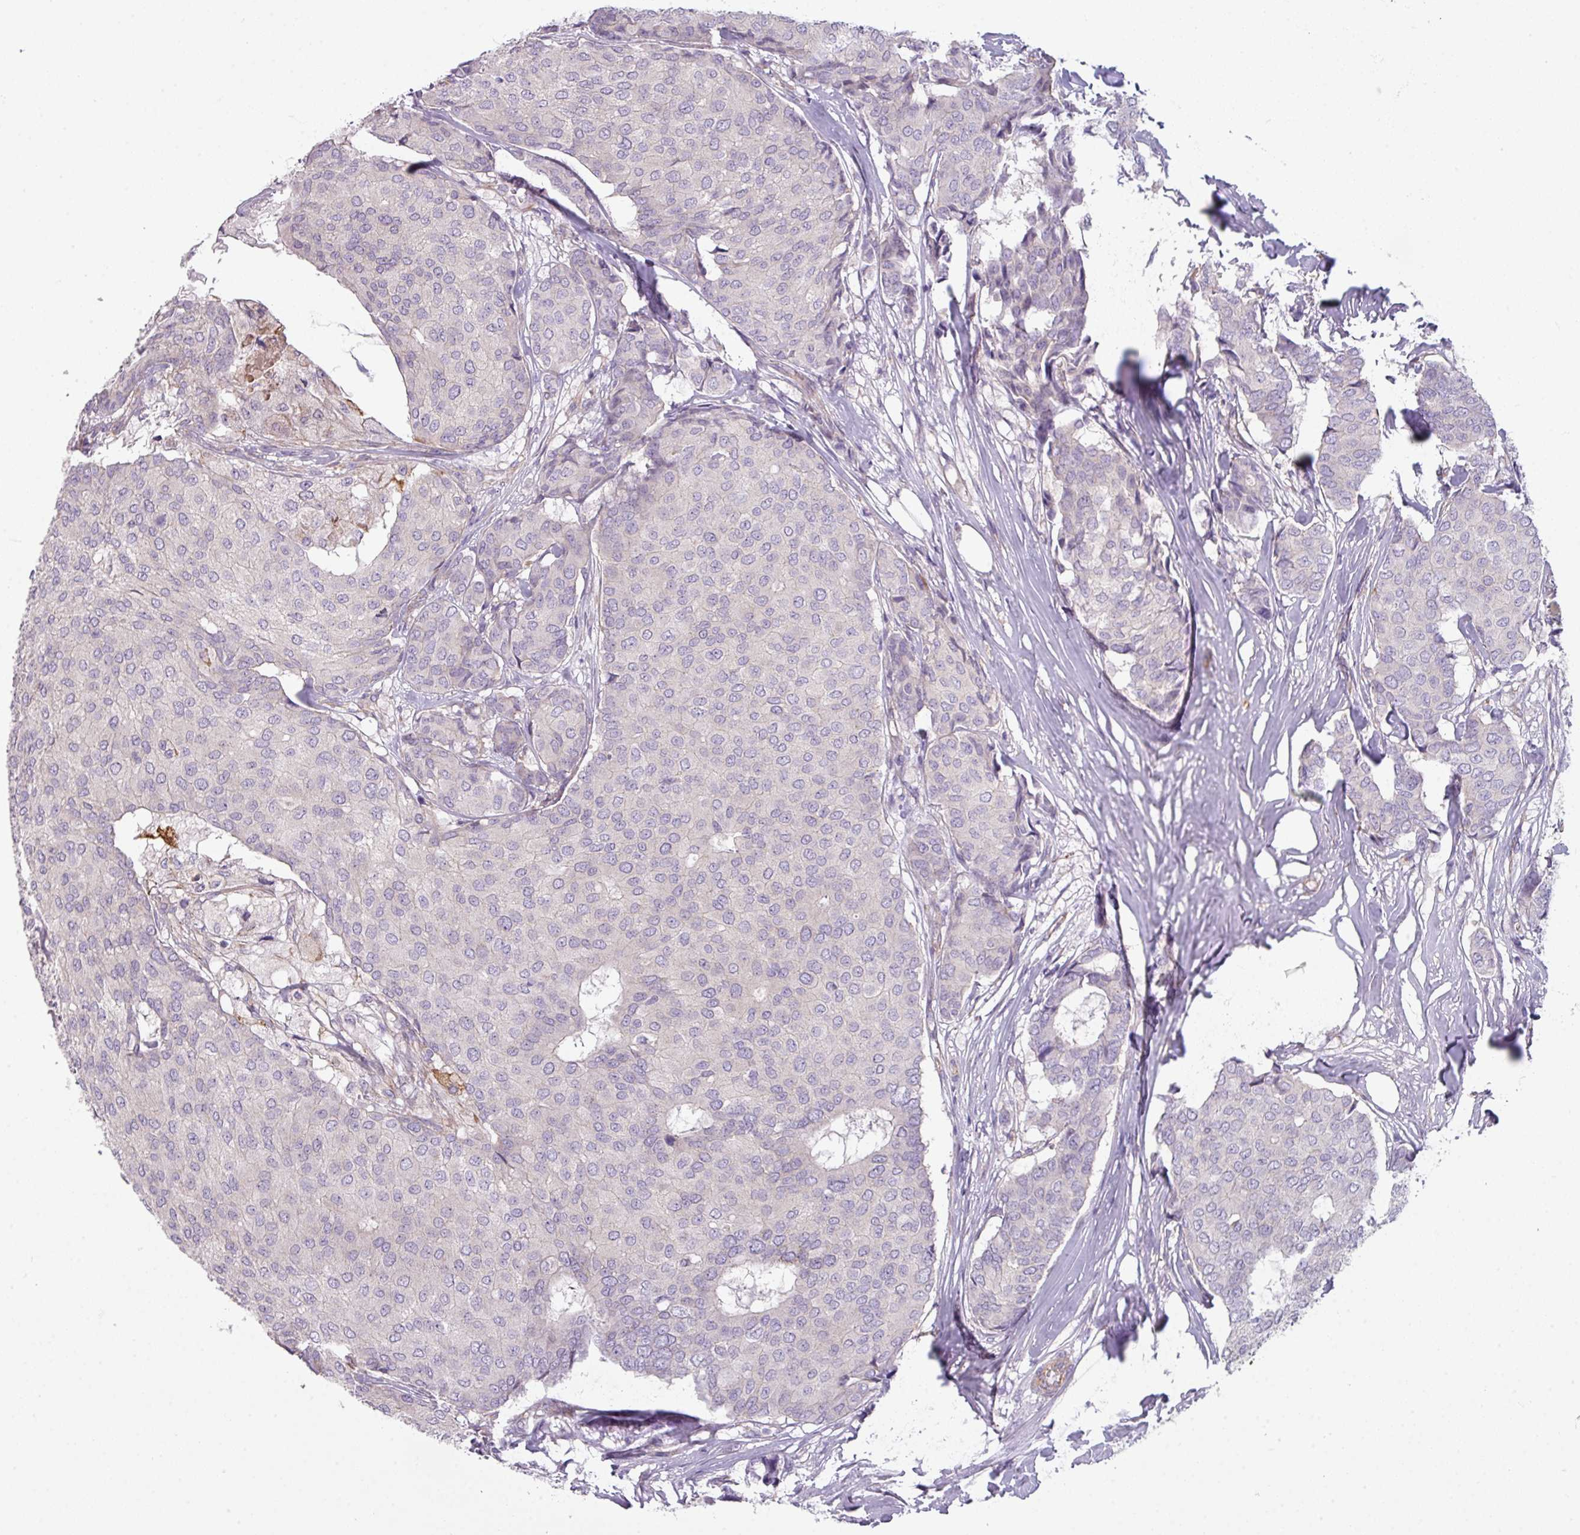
{"staining": {"intensity": "negative", "quantity": "none", "location": "none"}, "tissue": "breast cancer", "cell_type": "Tumor cells", "image_type": "cancer", "snomed": [{"axis": "morphology", "description": "Duct carcinoma"}, {"axis": "topography", "description": "Breast"}], "caption": "High power microscopy image of an IHC histopathology image of invasive ductal carcinoma (breast), revealing no significant staining in tumor cells. (DAB immunohistochemistry, high magnification).", "gene": "BUD23", "patient": {"sex": "female", "age": 75}}